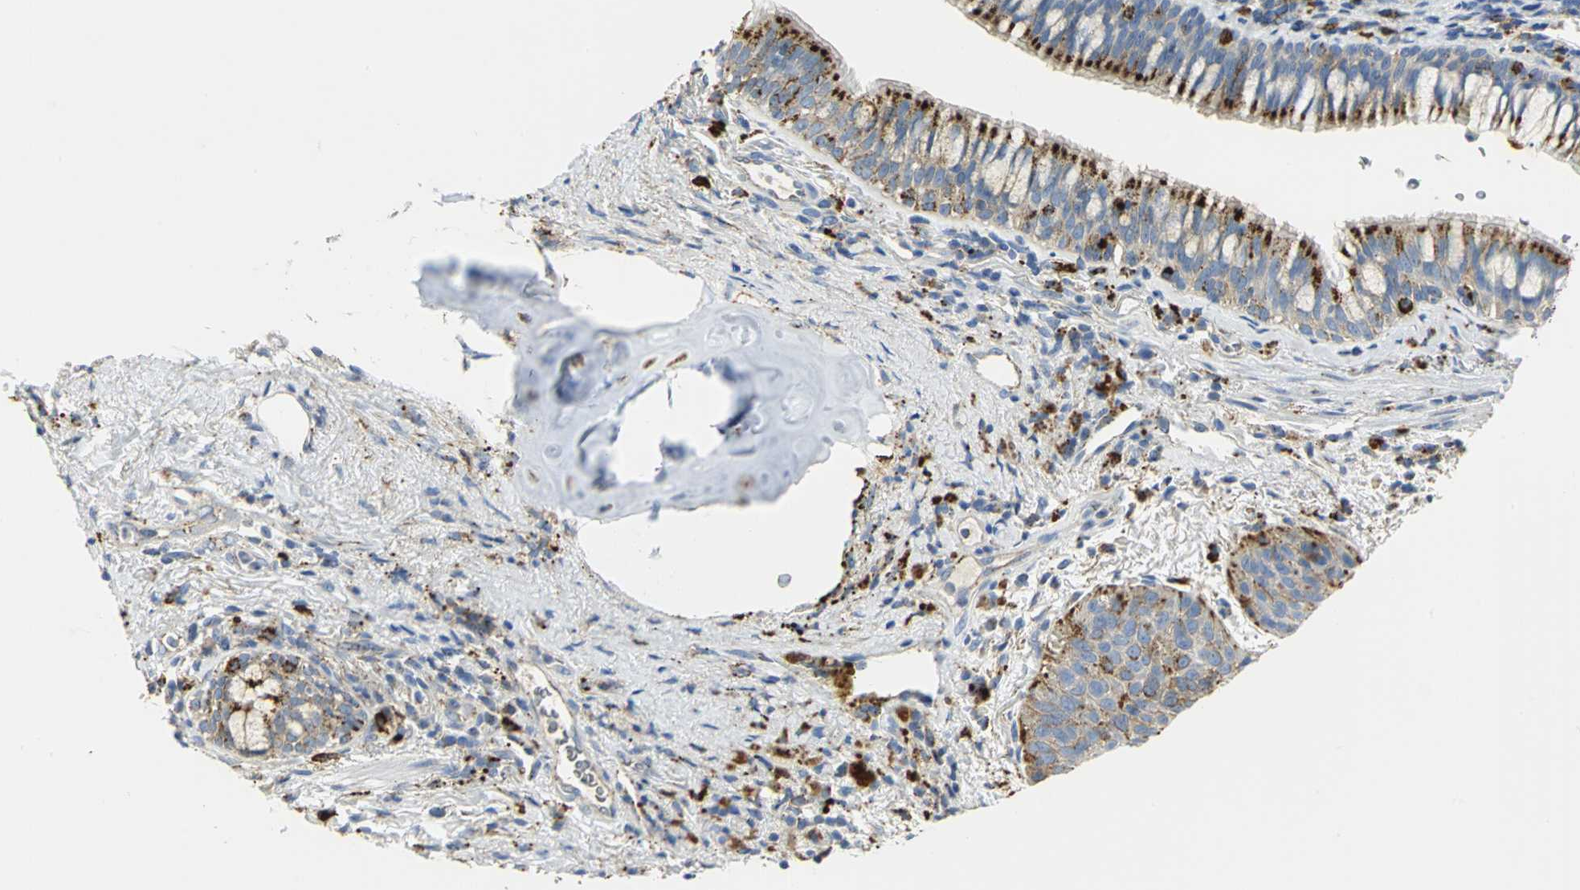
{"staining": {"intensity": "moderate", "quantity": "25%-75%", "location": "cytoplasmic/membranous"}, "tissue": "lung cancer", "cell_type": "Tumor cells", "image_type": "cancer", "snomed": [{"axis": "morphology", "description": "Squamous cell carcinoma, NOS"}, {"axis": "topography", "description": "Lung"}], "caption": "Human lung cancer stained with a brown dye demonstrates moderate cytoplasmic/membranous positive positivity in approximately 25%-75% of tumor cells.", "gene": "ARSA", "patient": {"sex": "female", "age": 67}}